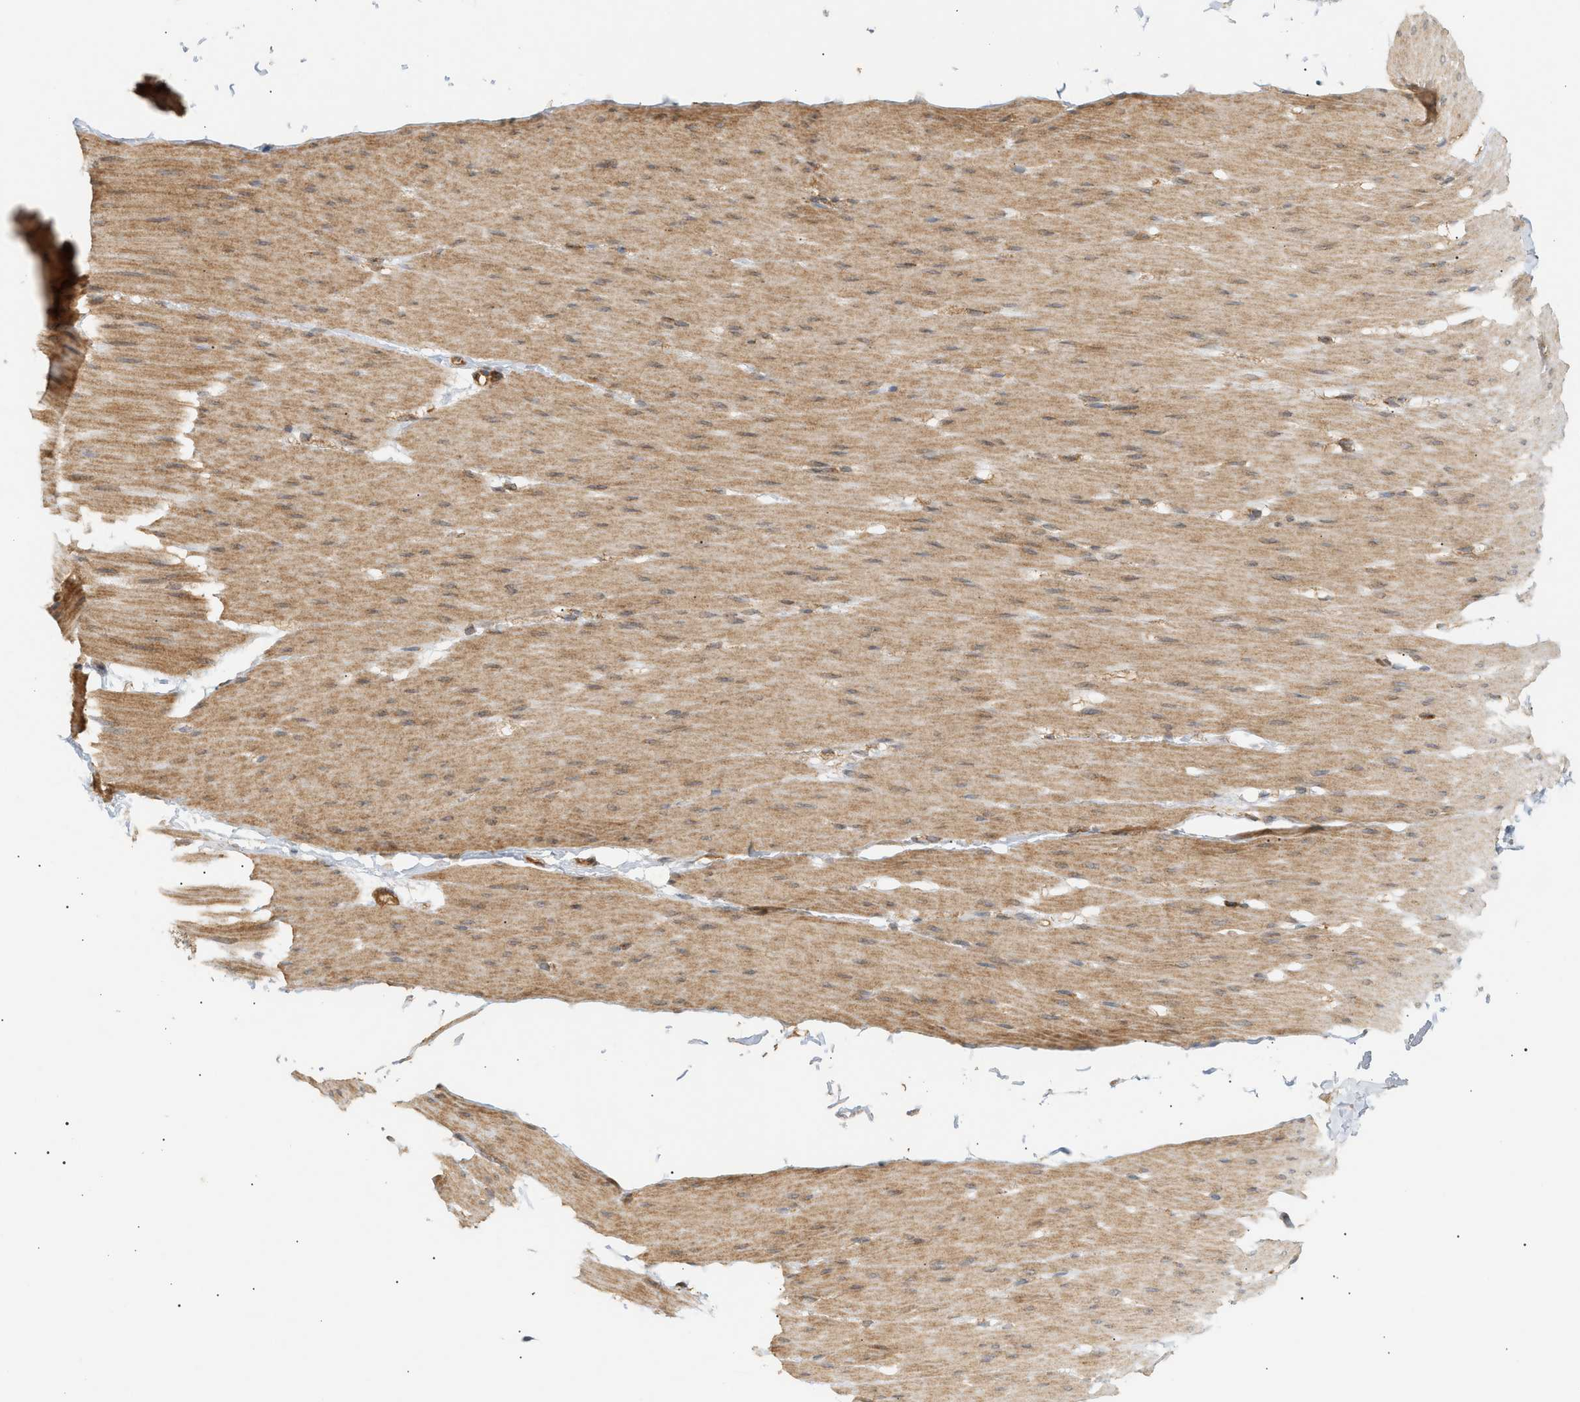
{"staining": {"intensity": "moderate", "quantity": ">75%", "location": "cytoplasmic/membranous"}, "tissue": "smooth muscle", "cell_type": "Smooth muscle cells", "image_type": "normal", "snomed": [{"axis": "morphology", "description": "Normal tissue, NOS"}, {"axis": "topography", "description": "Smooth muscle"}, {"axis": "topography", "description": "Colon"}], "caption": "The immunohistochemical stain labels moderate cytoplasmic/membranous positivity in smooth muscle cells of benign smooth muscle. The staining is performed using DAB brown chromogen to label protein expression. The nuclei are counter-stained blue using hematoxylin.", "gene": "SHC1", "patient": {"sex": "male", "age": 67}}